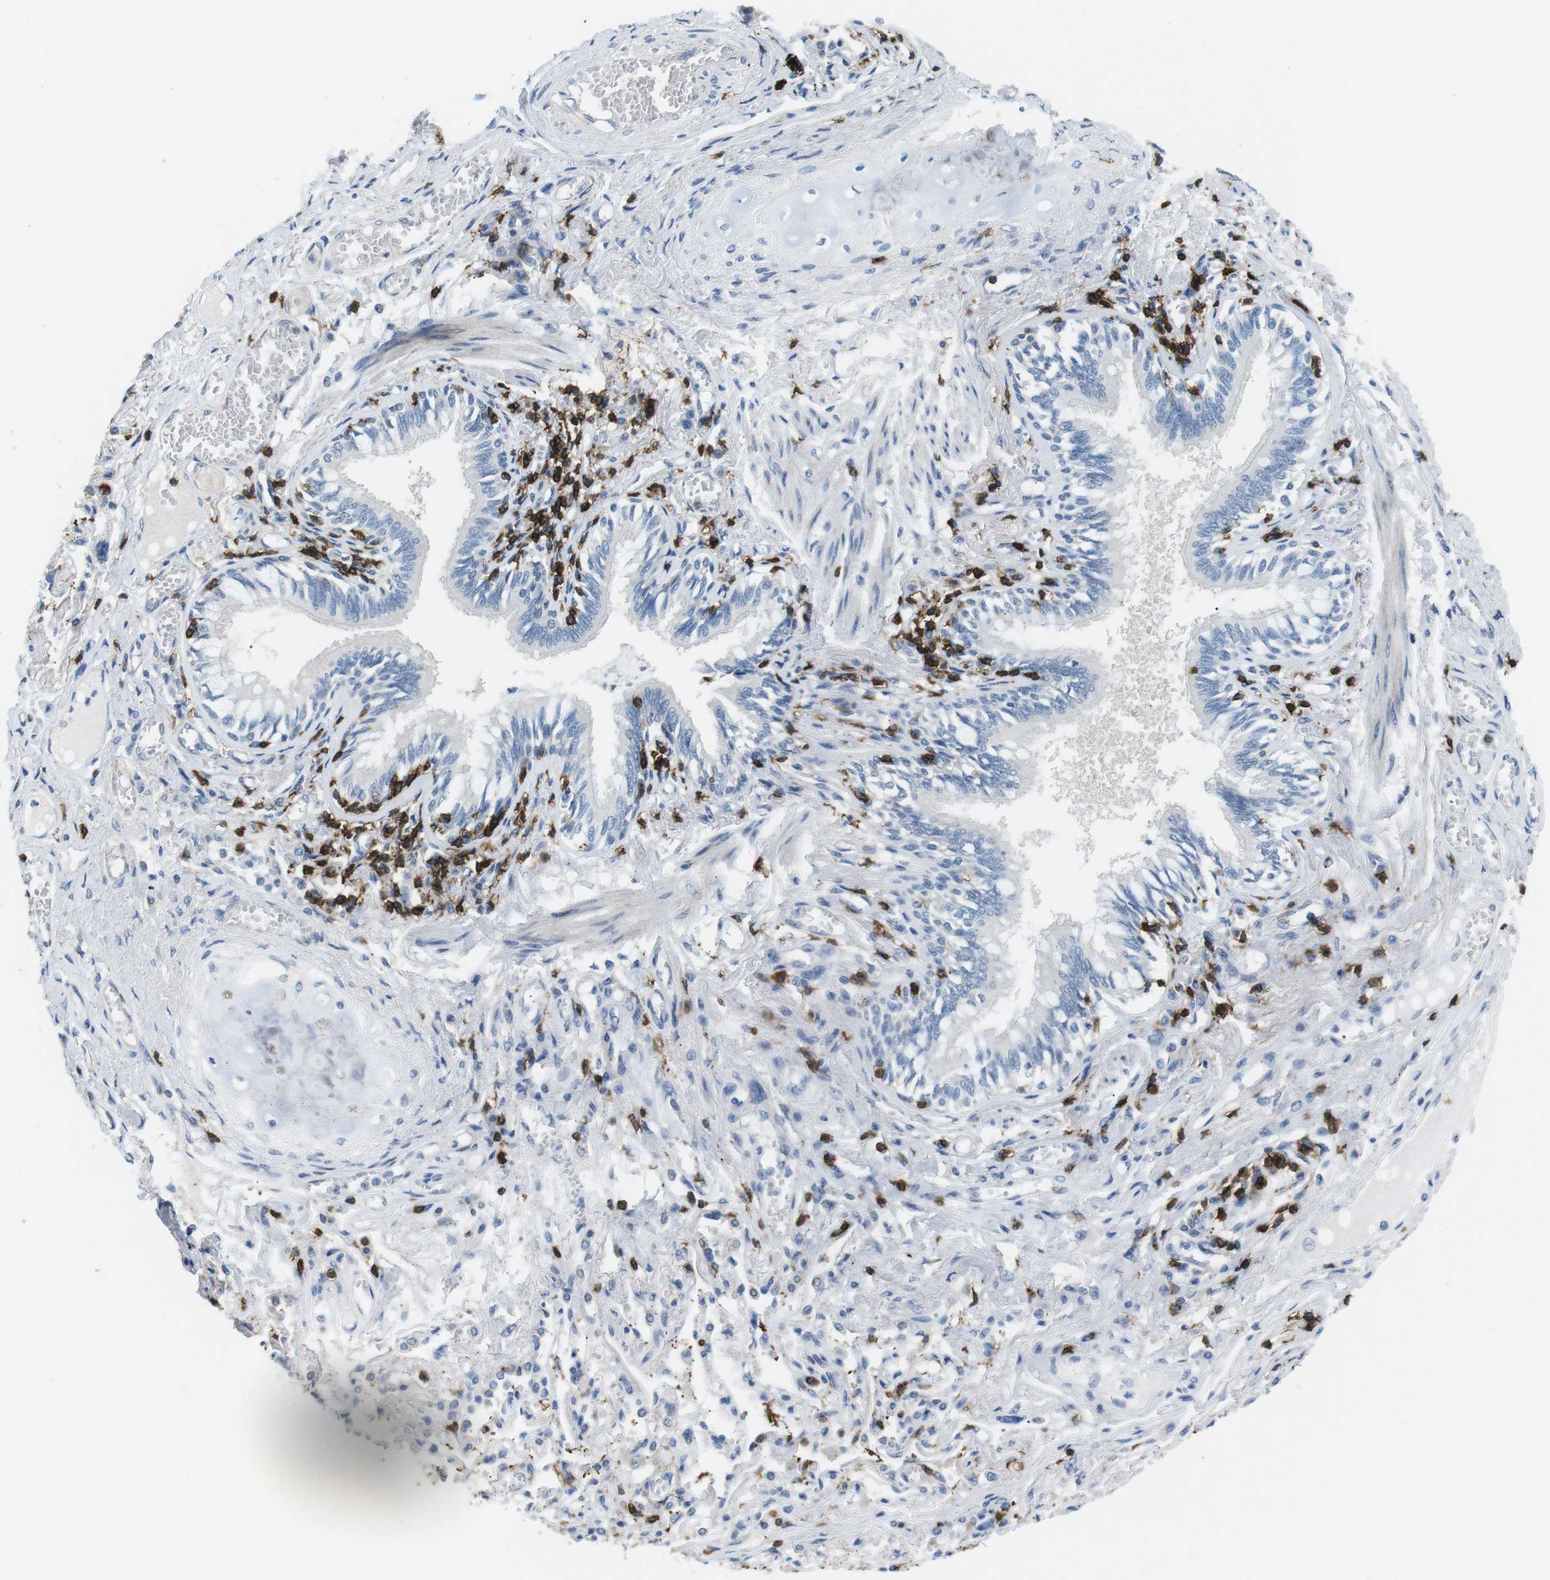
{"staining": {"intensity": "negative", "quantity": "none", "location": "none"}, "tissue": "bronchus", "cell_type": "Respiratory epithelial cells", "image_type": "normal", "snomed": [{"axis": "morphology", "description": "Normal tissue, NOS"}, {"axis": "morphology", "description": "Inflammation, NOS"}, {"axis": "topography", "description": "Cartilage tissue"}, {"axis": "topography", "description": "Lung"}], "caption": "An IHC image of unremarkable bronchus is shown. There is no staining in respiratory epithelial cells of bronchus. (Brightfield microscopy of DAB immunohistochemistry at high magnification).", "gene": "CD6", "patient": {"sex": "male", "age": 71}}